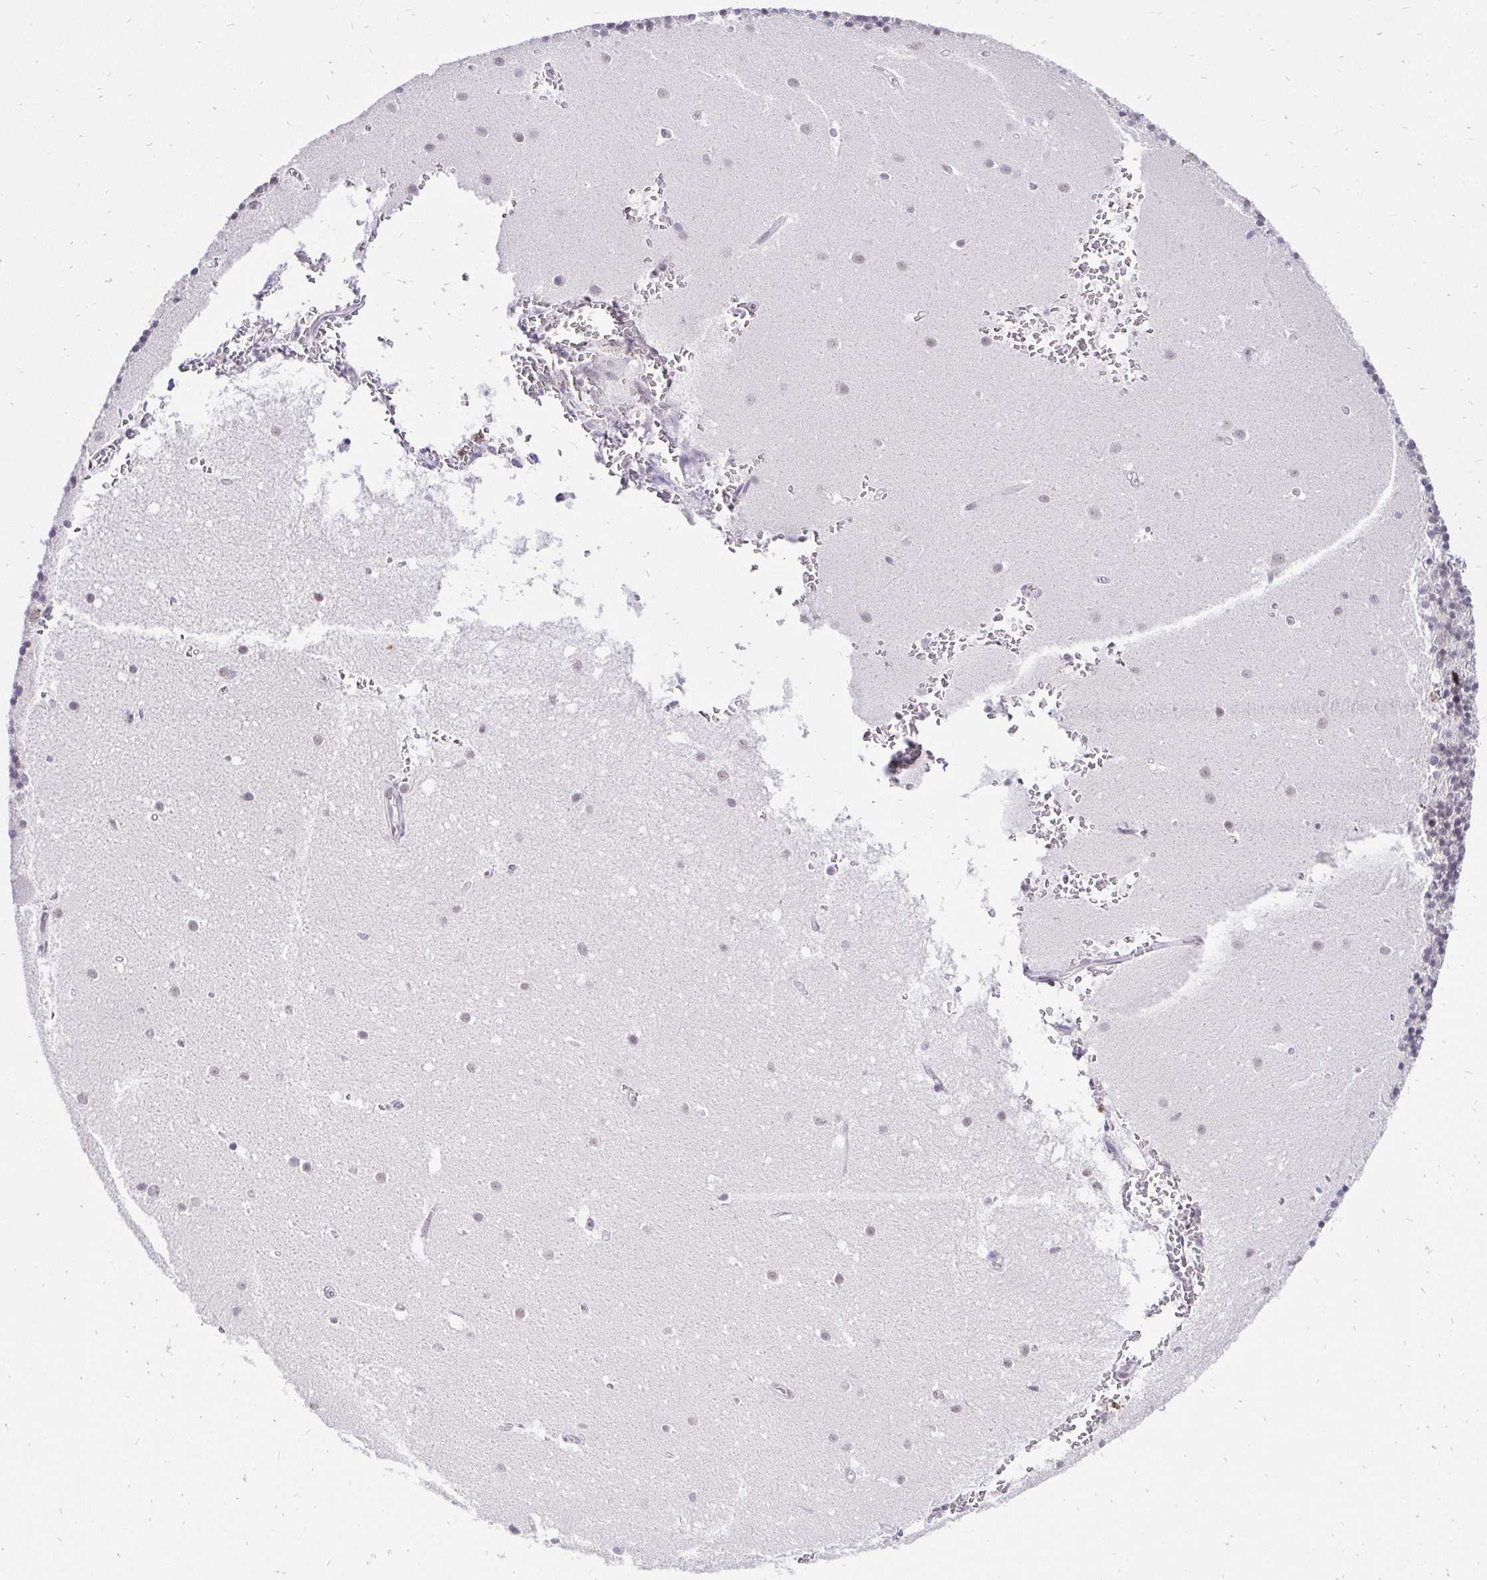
{"staining": {"intensity": "negative", "quantity": "none", "location": "none"}, "tissue": "cerebellum", "cell_type": "Cells in granular layer", "image_type": "normal", "snomed": [{"axis": "morphology", "description": "Normal tissue, NOS"}, {"axis": "topography", "description": "Cerebellum"}], "caption": "IHC micrograph of normal cerebellum: cerebellum stained with DAB (3,3'-diaminobenzidine) demonstrates no significant protein positivity in cells in granular layer.", "gene": "ZNF860", "patient": {"sex": "male", "age": 54}}